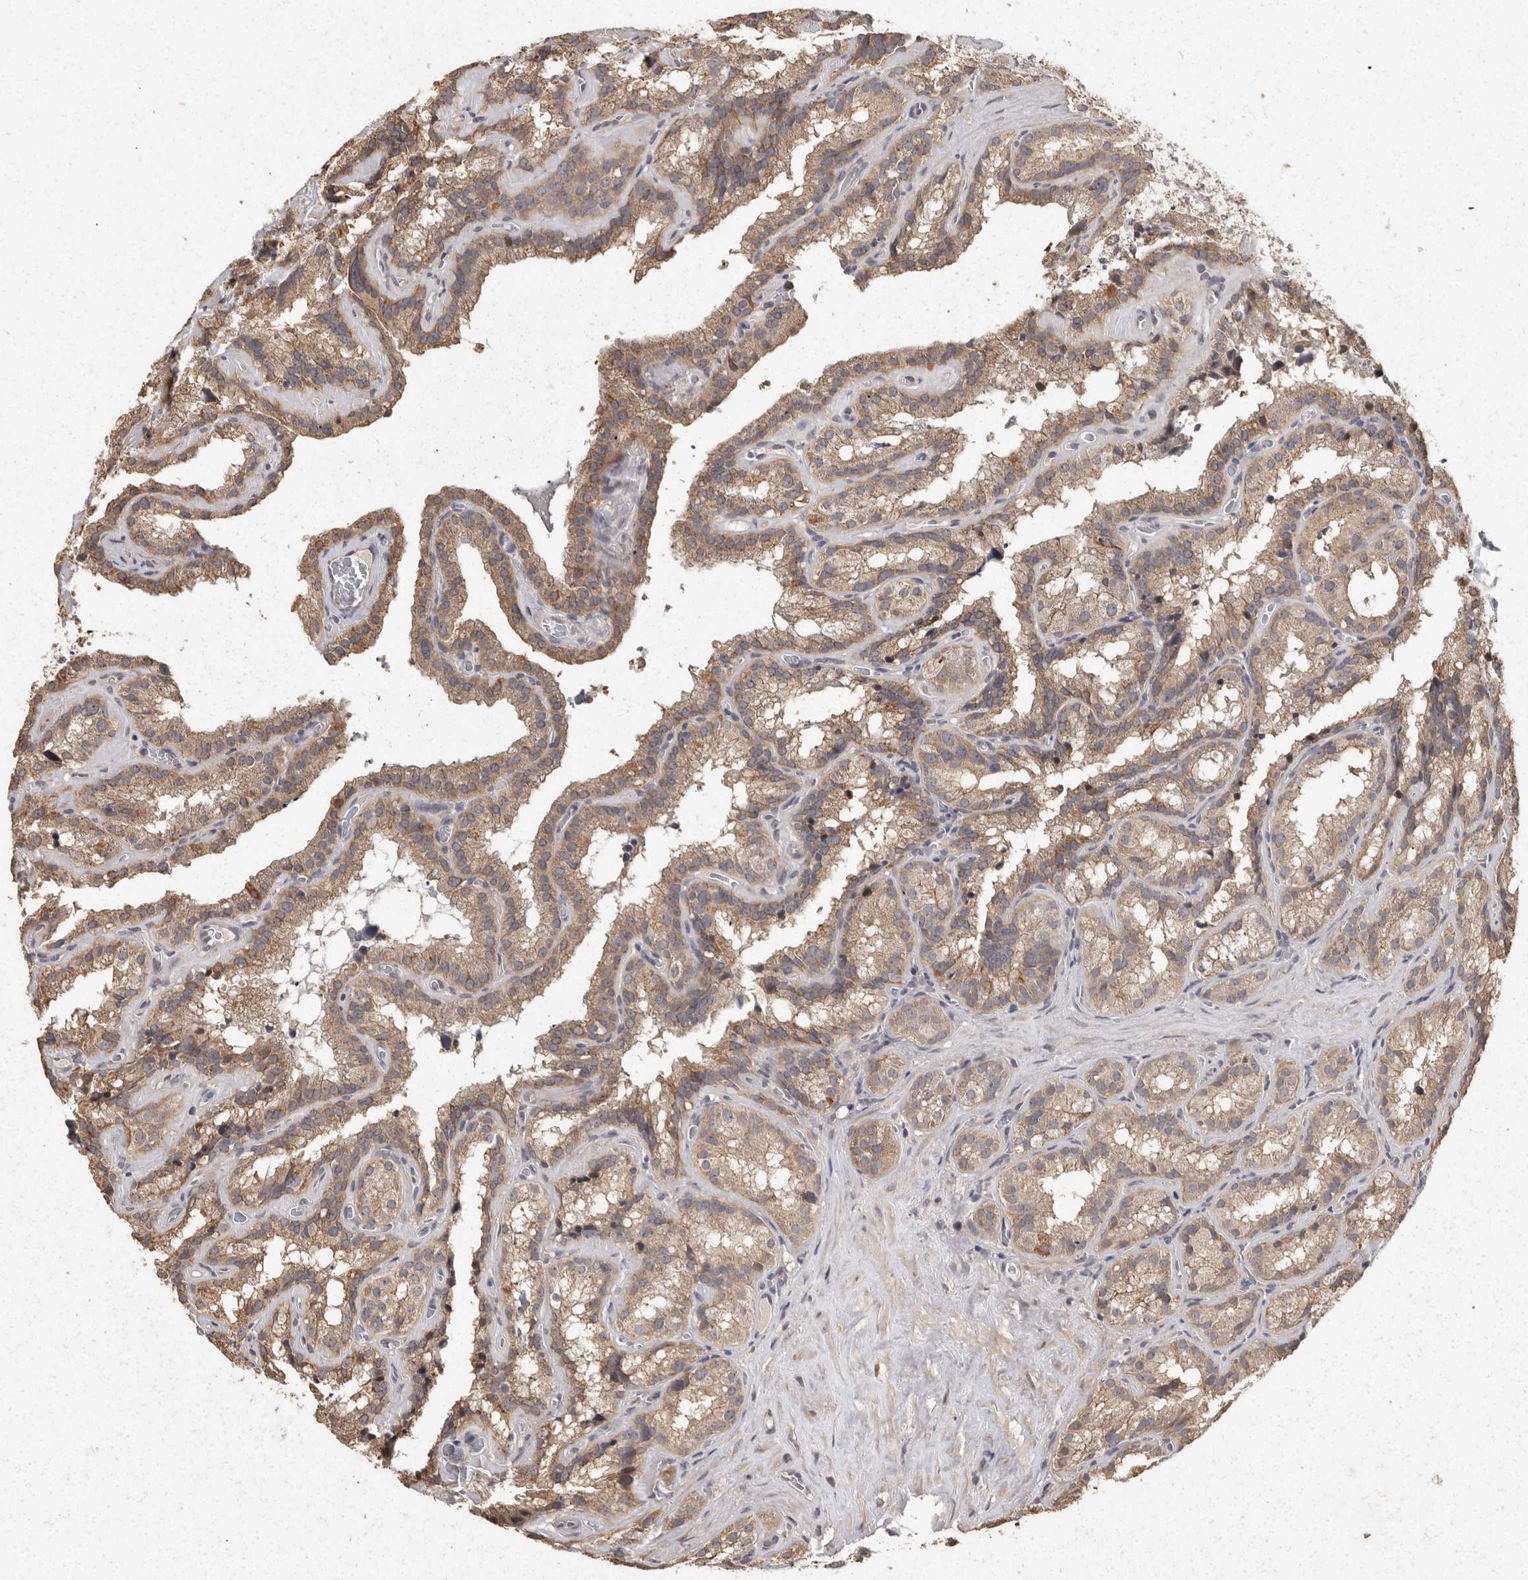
{"staining": {"intensity": "moderate", "quantity": ">75%", "location": "cytoplasmic/membranous"}, "tissue": "seminal vesicle", "cell_type": "Glandular cells", "image_type": "normal", "snomed": [{"axis": "morphology", "description": "Normal tissue, NOS"}, {"axis": "topography", "description": "Prostate"}, {"axis": "topography", "description": "Seminal veicle"}], "caption": "Protein expression by immunohistochemistry reveals moderate cytoplasmic/membranous staining in approximately >75% of glandular cells in benign seminal vesicle.", "gene": "BAIAP2", "patient": {"sex": "male", "age": 59}}